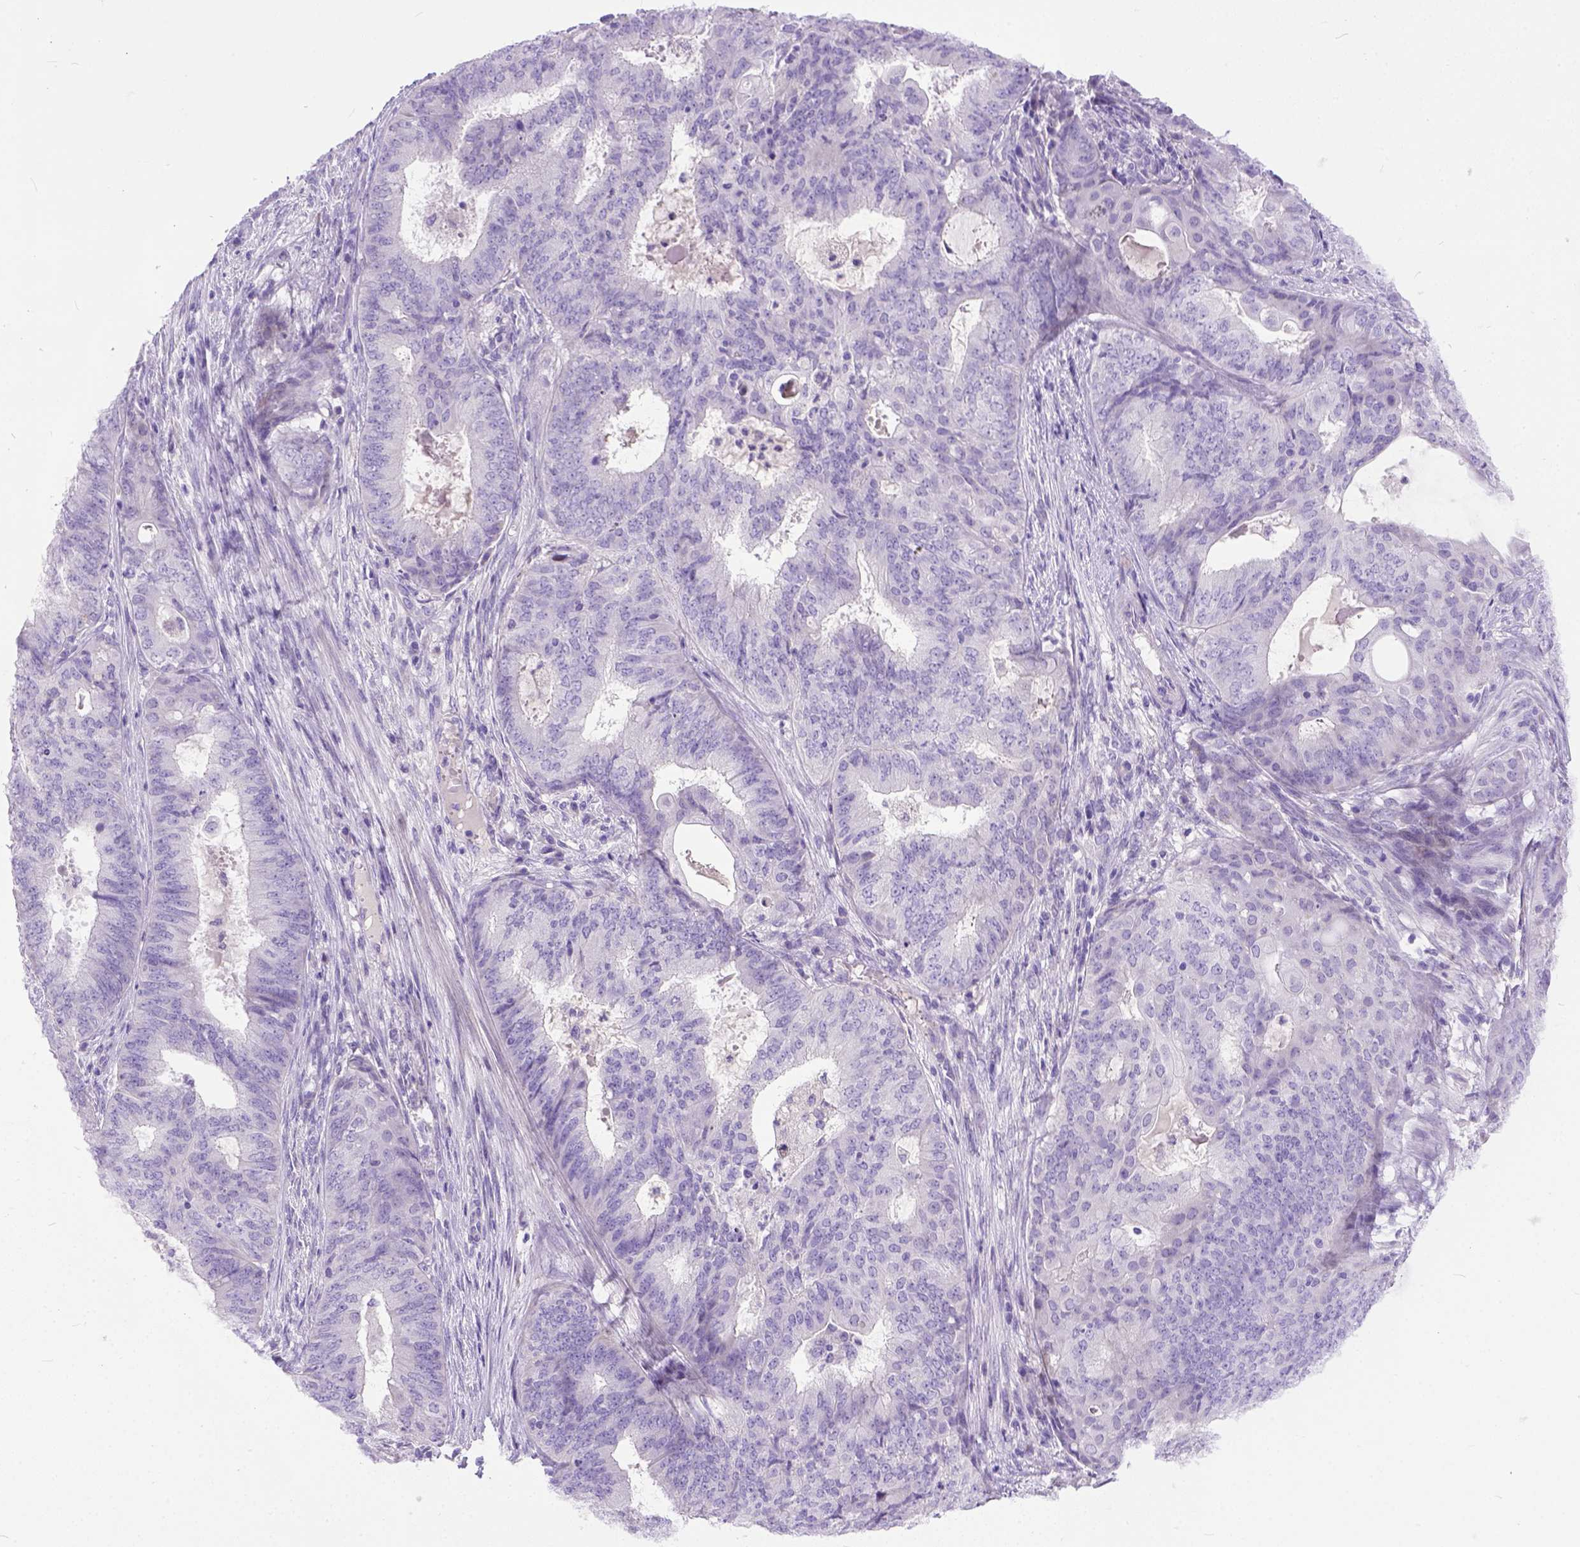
{"staining": {"intensity": "negative", "quantity": "none", "location": "none"}, "tissue": "endometrial cancer", "cell_type": "Tumor cells", "image_type": "cancer", "snomed": [{"axis": "morphology", "description": "Adenocarcinoma, NOS"}, {"axis": "topography", "description": "Endometrium"}], "caption": "A micrograph of endometrial adenocarcinoma stained for a protein demonstrates no brown staining in tumor cells. Nuclei are stained in blue.", "gene": "PLK5", "patient": {"sex": "female", "age": 62}}